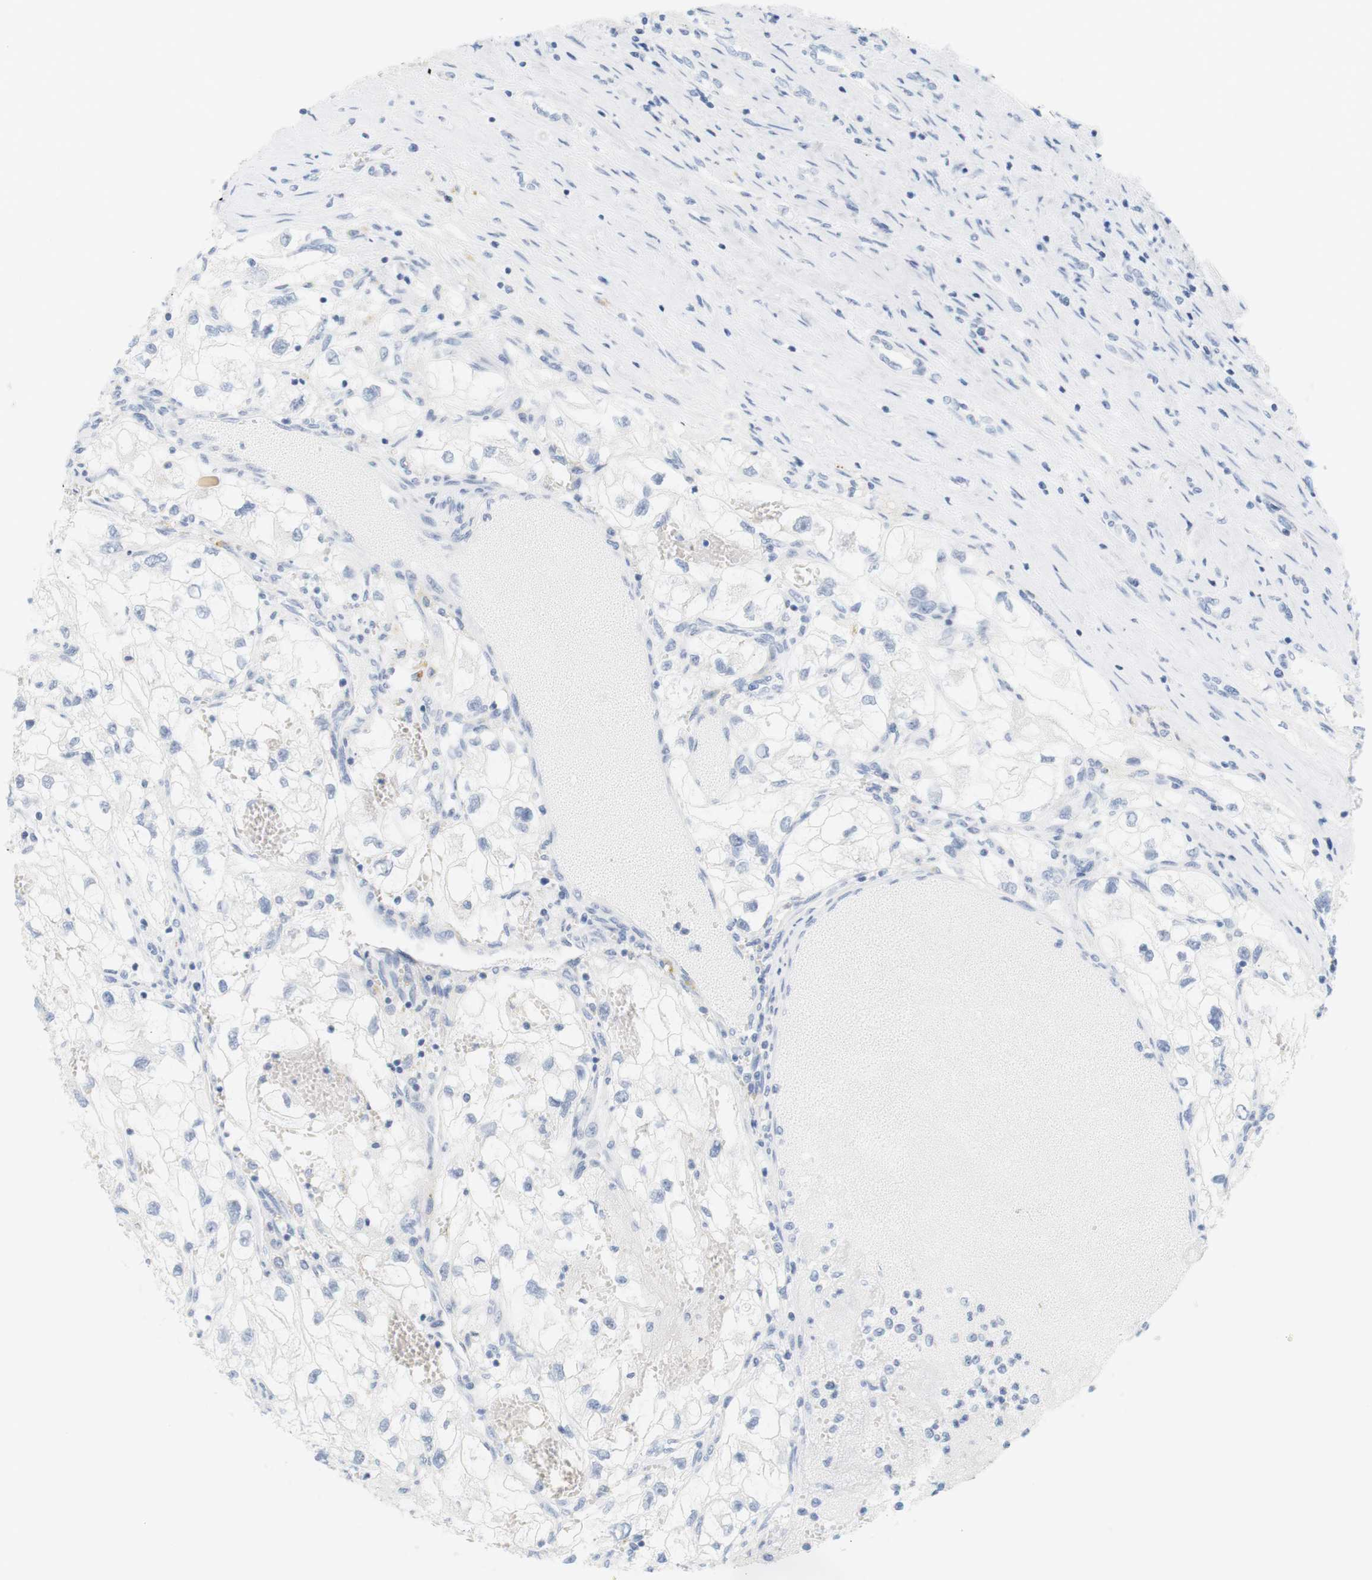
{"staining": {"intensity": "negative", "quantity": "none", "location": "none"}, "tissue": "renal cancer", "cell_type": "Tumor cells", "image_type": "cancer", "snomed": [{"axis": "morphology", "description": "Adenocarcinoma, NOS"}, {"axis": "topography", "description": "Kidney"}], "caption": "An IHC micrograph of renal adenocarcinoma is shown. There is no staining in tumor cells of renal adenocarcinoma. (DAB IHC visualized using brightfield microscopy, high magnification).", "gene": "OPRM1", "patient": {"sex": "female", "age": 70}}